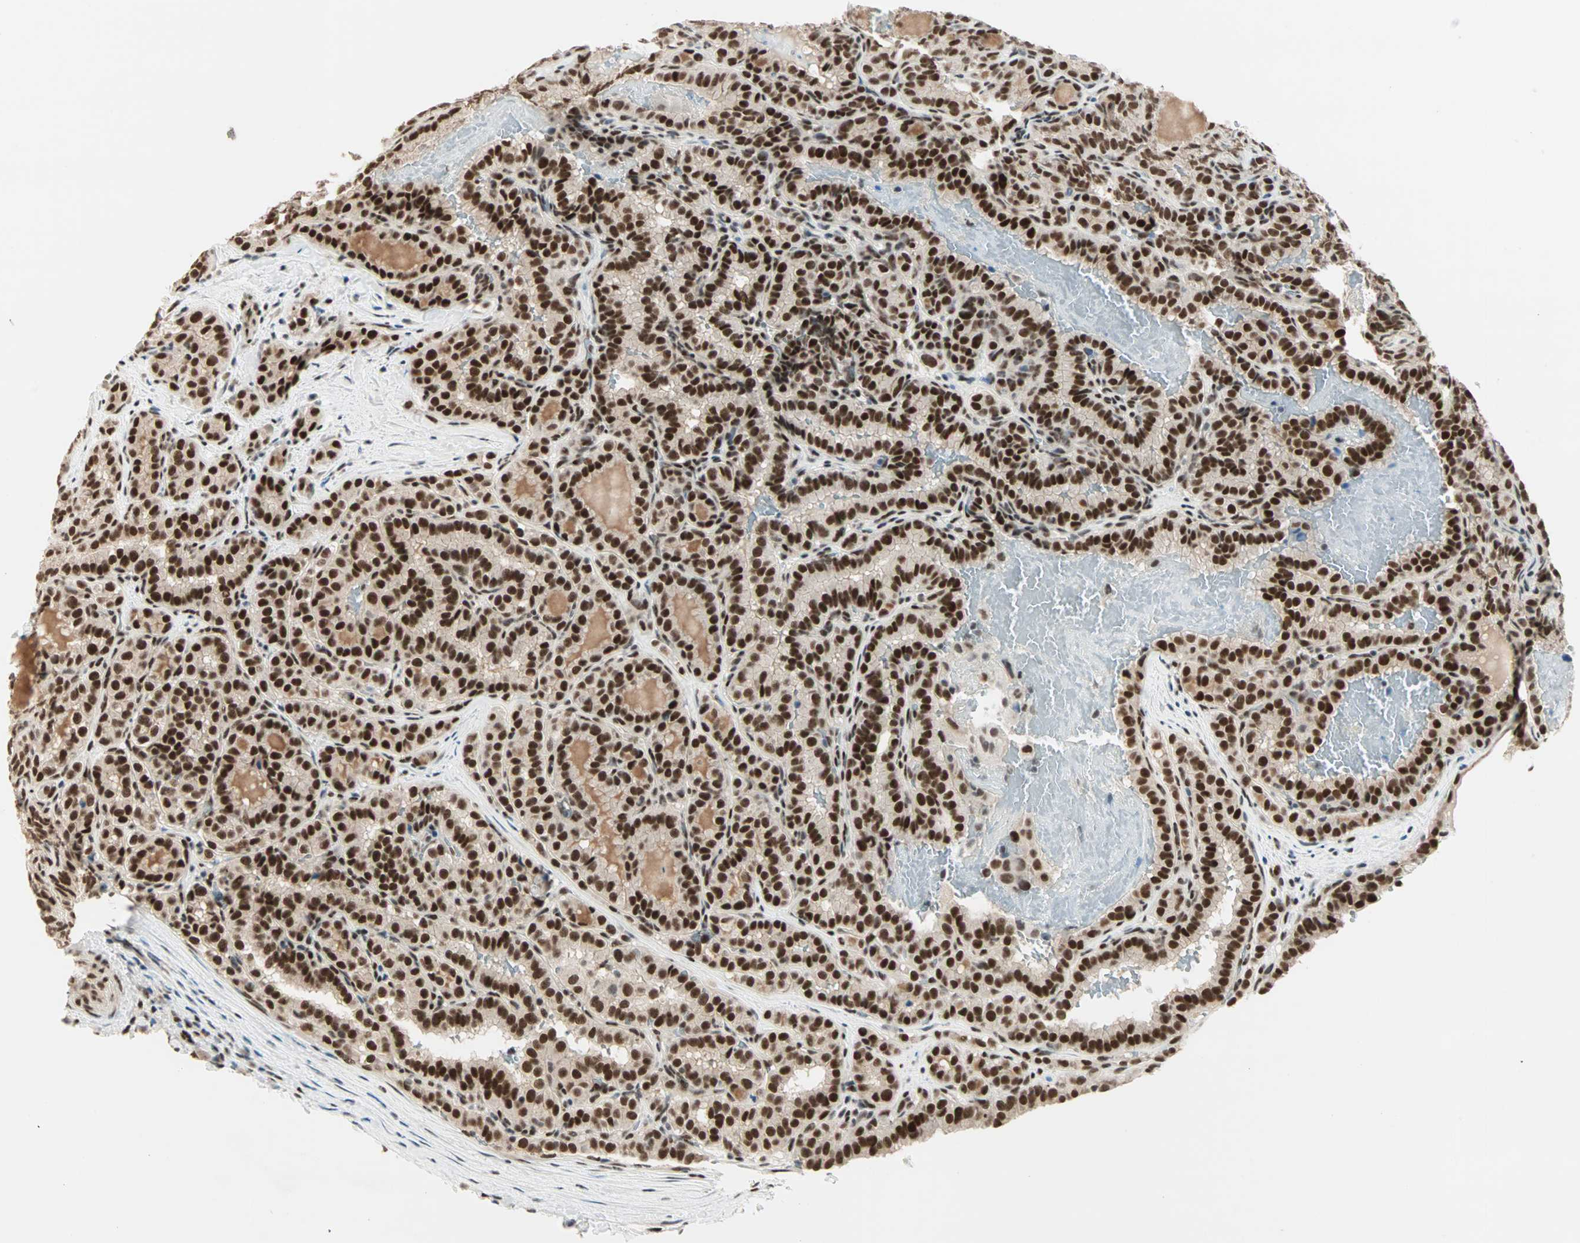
{"staining": {"intensity": "strong", "quantity": ">75%", "location": "nuclear"}, "tissue": "thyroid cancer", "cell_type": "Tumor cells", "image_type": "cancer", "snomed": [{"axis": "morphology", "description": "Normal tissue, NOS"}, {"axis": "morphology", "description": "Papillary adenocarcinoma, NOS"}, {"axis": "topography", "description": "Thyroid gland"}], "caption": "IHC histopathology image of thyroid cancer stained for a protein (brown), which displays high levels of strong nuclear staining in approximately >75% of tumor cells.", "gene": "BLM", "patient": {"sex": "female", "age": 30}}